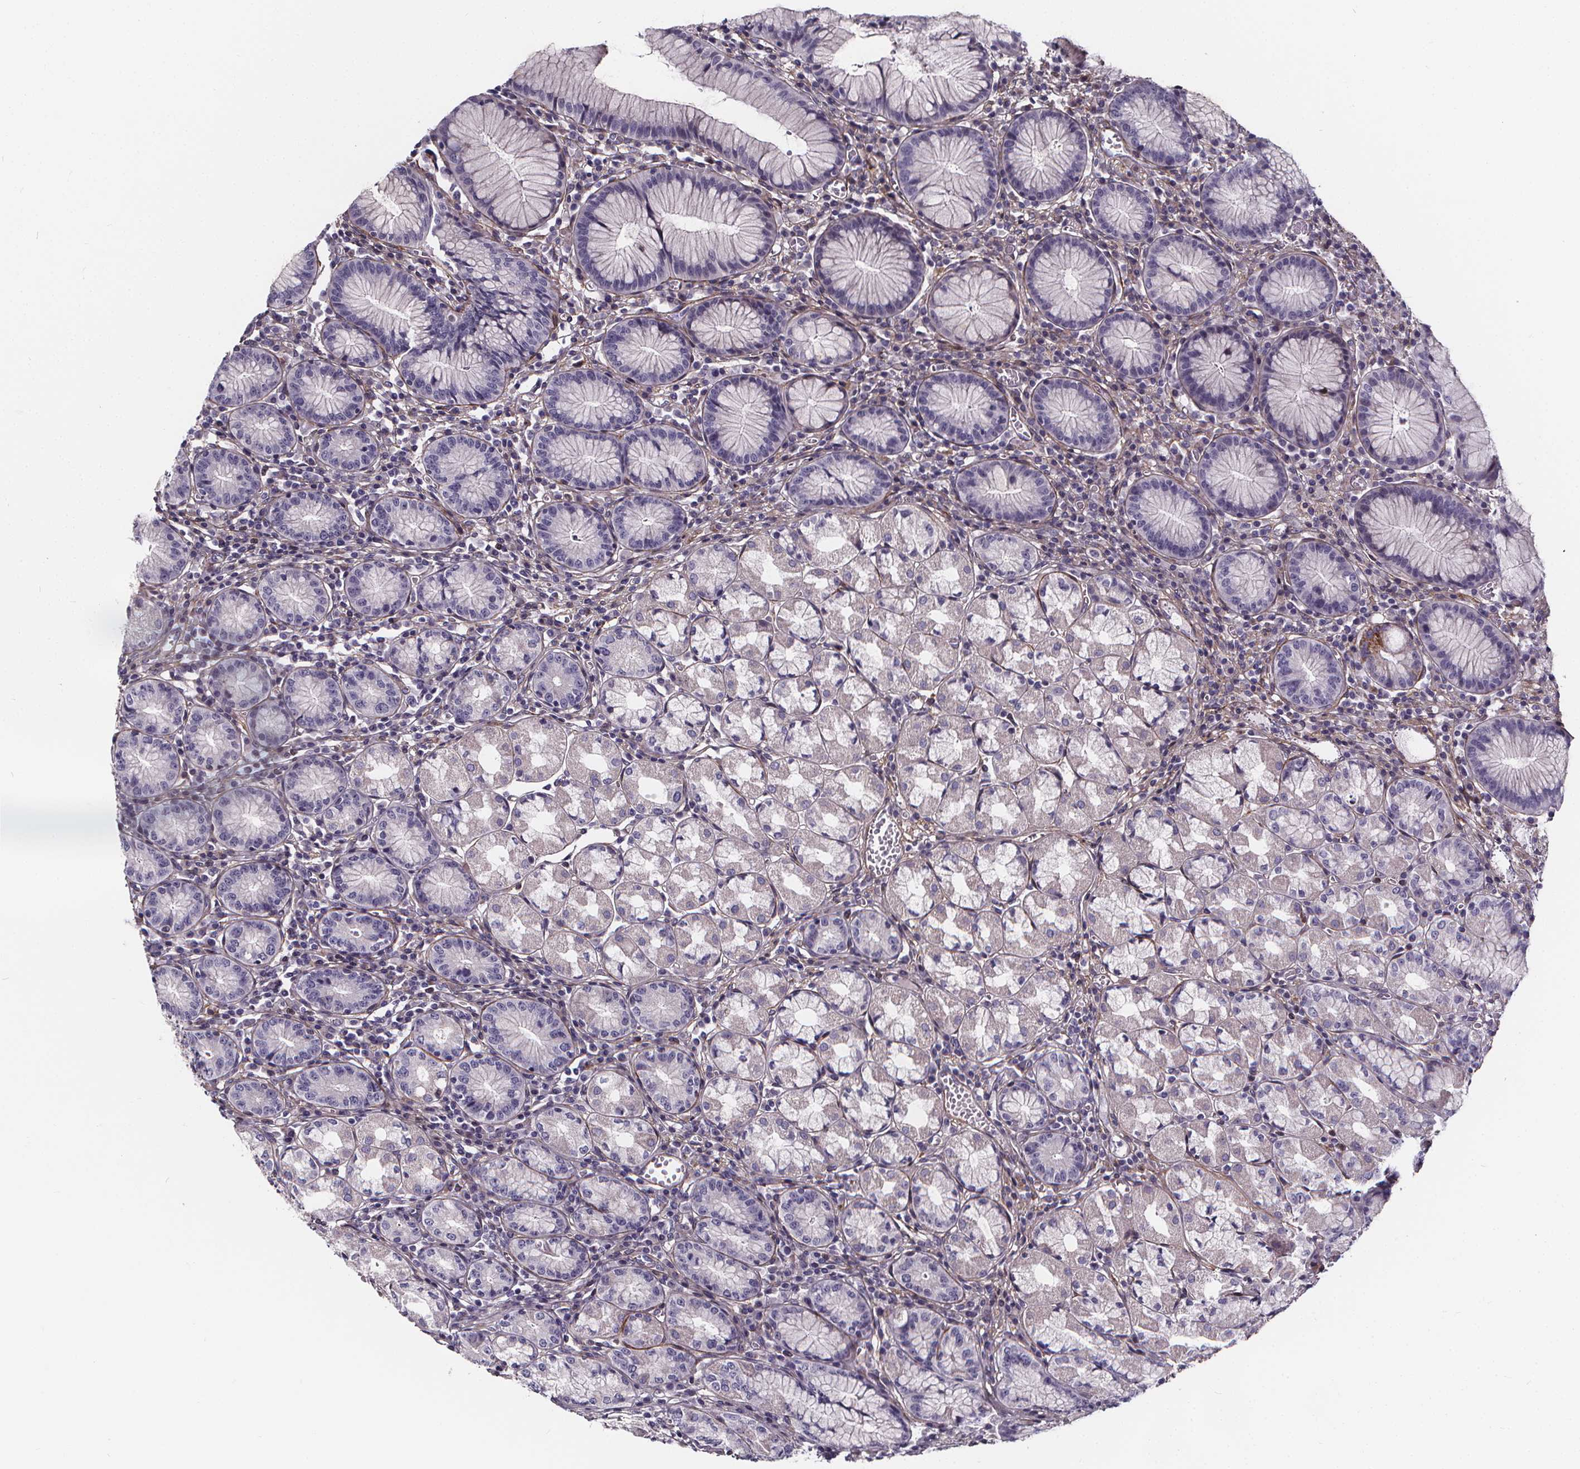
{"staining": {"intensity": "negative", "quantity": "none", "location": "none"}, "tissue": "stomach", "cell_type": "Glandular cells", "image_type": "normal", "snomed": [{"axis": "morphology", "description": "Normal tissue, NOS"}, {"axis": "topography", "description": "Stomach"}], "caption": "A micrograph of stomach stained for a protein displays no brown staining in glandular cells. (Brightfield microscopy of DAB (3,3'-diaminobenzidine) immunohistochemistry (IHC) at high magnification).", "gene": "AEBP1", "patient": {"sex": "male", "age": 55}}